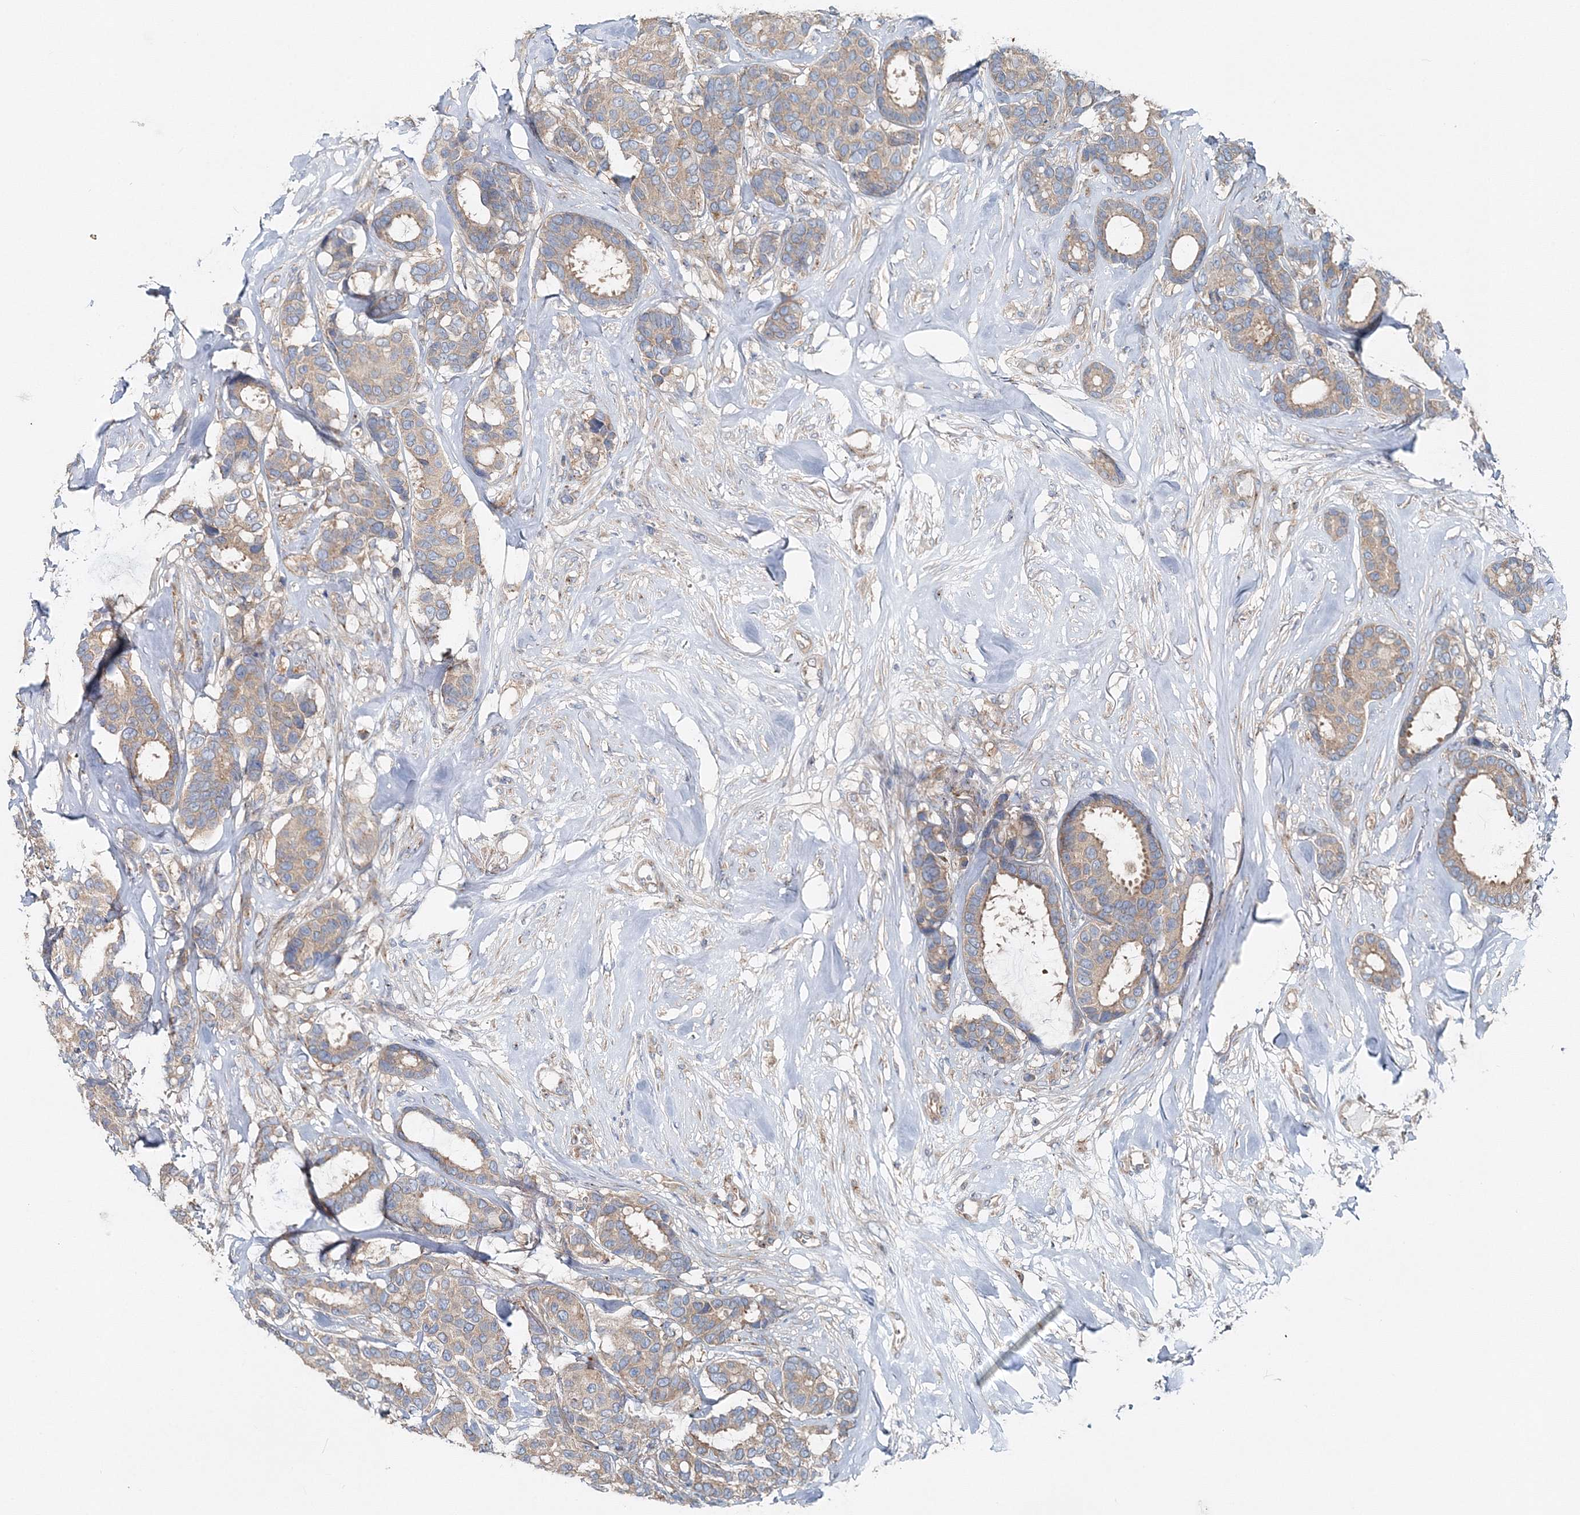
{"staining": {"intensity": "moderate", "quantity": ">75%", "location": "cytoplasmic/membranous"}, "tissue": "breast cancer", "cell_type": "Tumor cells", "image_type": "cancer", "snomed": [{"axis": "morphology", "description": "Duct carcinoma"}, {"axis": "topography", "description": "Breast"}], "caption": "Brown immunohistochemical staining in human breast cancer demonstrates moderate cytoplasmic/membranous positivity in about >75% of tumor cells.", "gene": "MPHOSPH9", "patient": {"sex": "female", "age": 87}}